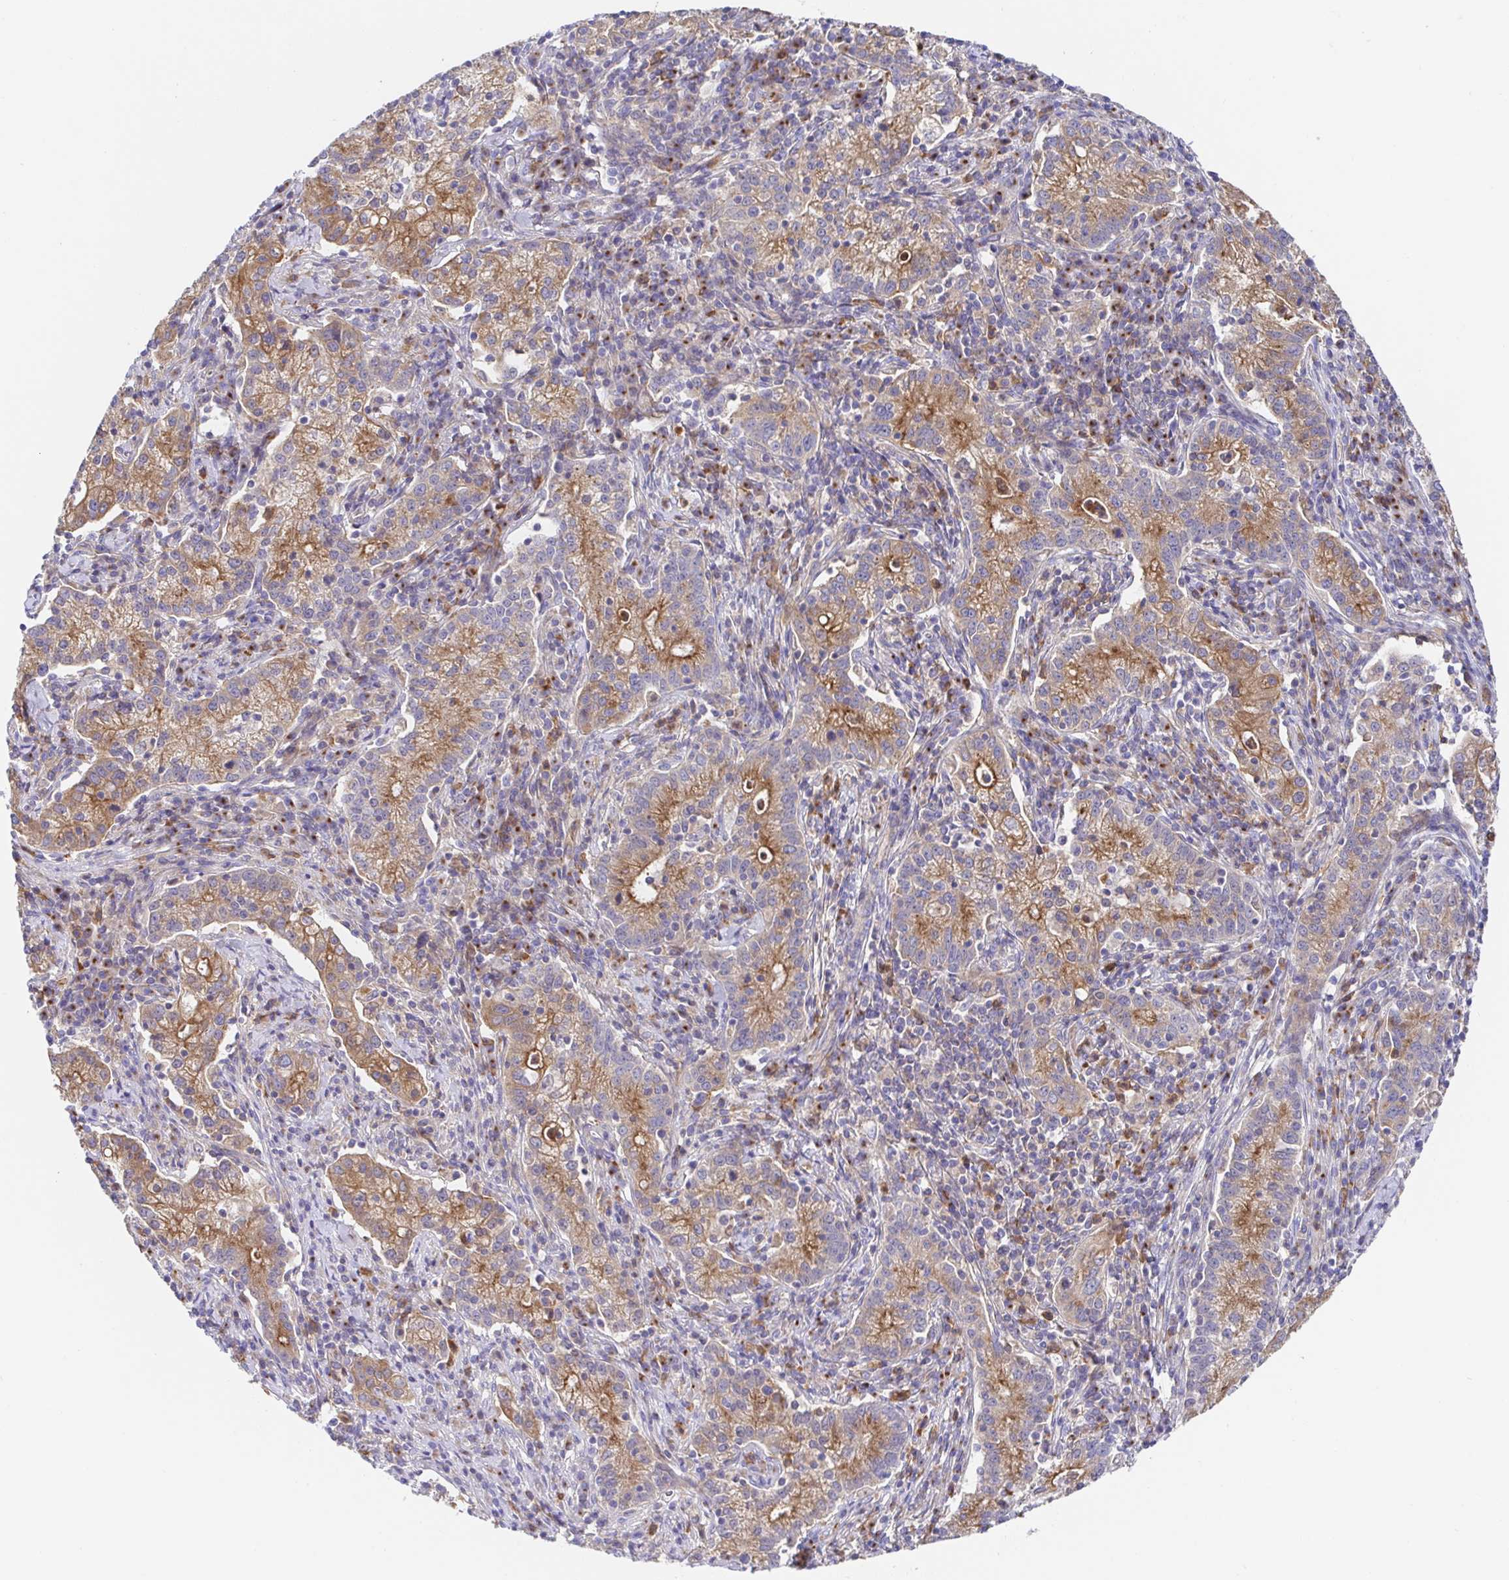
{"staining": {"intensity": "strong", "quantity": ">75%", "location": "cytoplasmic/membranous"}, "tissue": "cervical cancer", "cell_type": "Tumor cells", "image_type": "cancer", "snomed": [{"axis": "morphology", "description": "Normal tissue, NOS"}, {"axis": "morphology", "description": "Adenocarcinoma, NOS"}, {"axis": "topography", "description": "Cervix"}], "caption": "Strong cytoplasmic/membranous positivity for a protein is identified in approximately >75% of tumor cells of cervical cancer using immunohistochemistry (IHC).", "gene": "GOLGA1", "patient": {"sex": "female", "age": 44}}